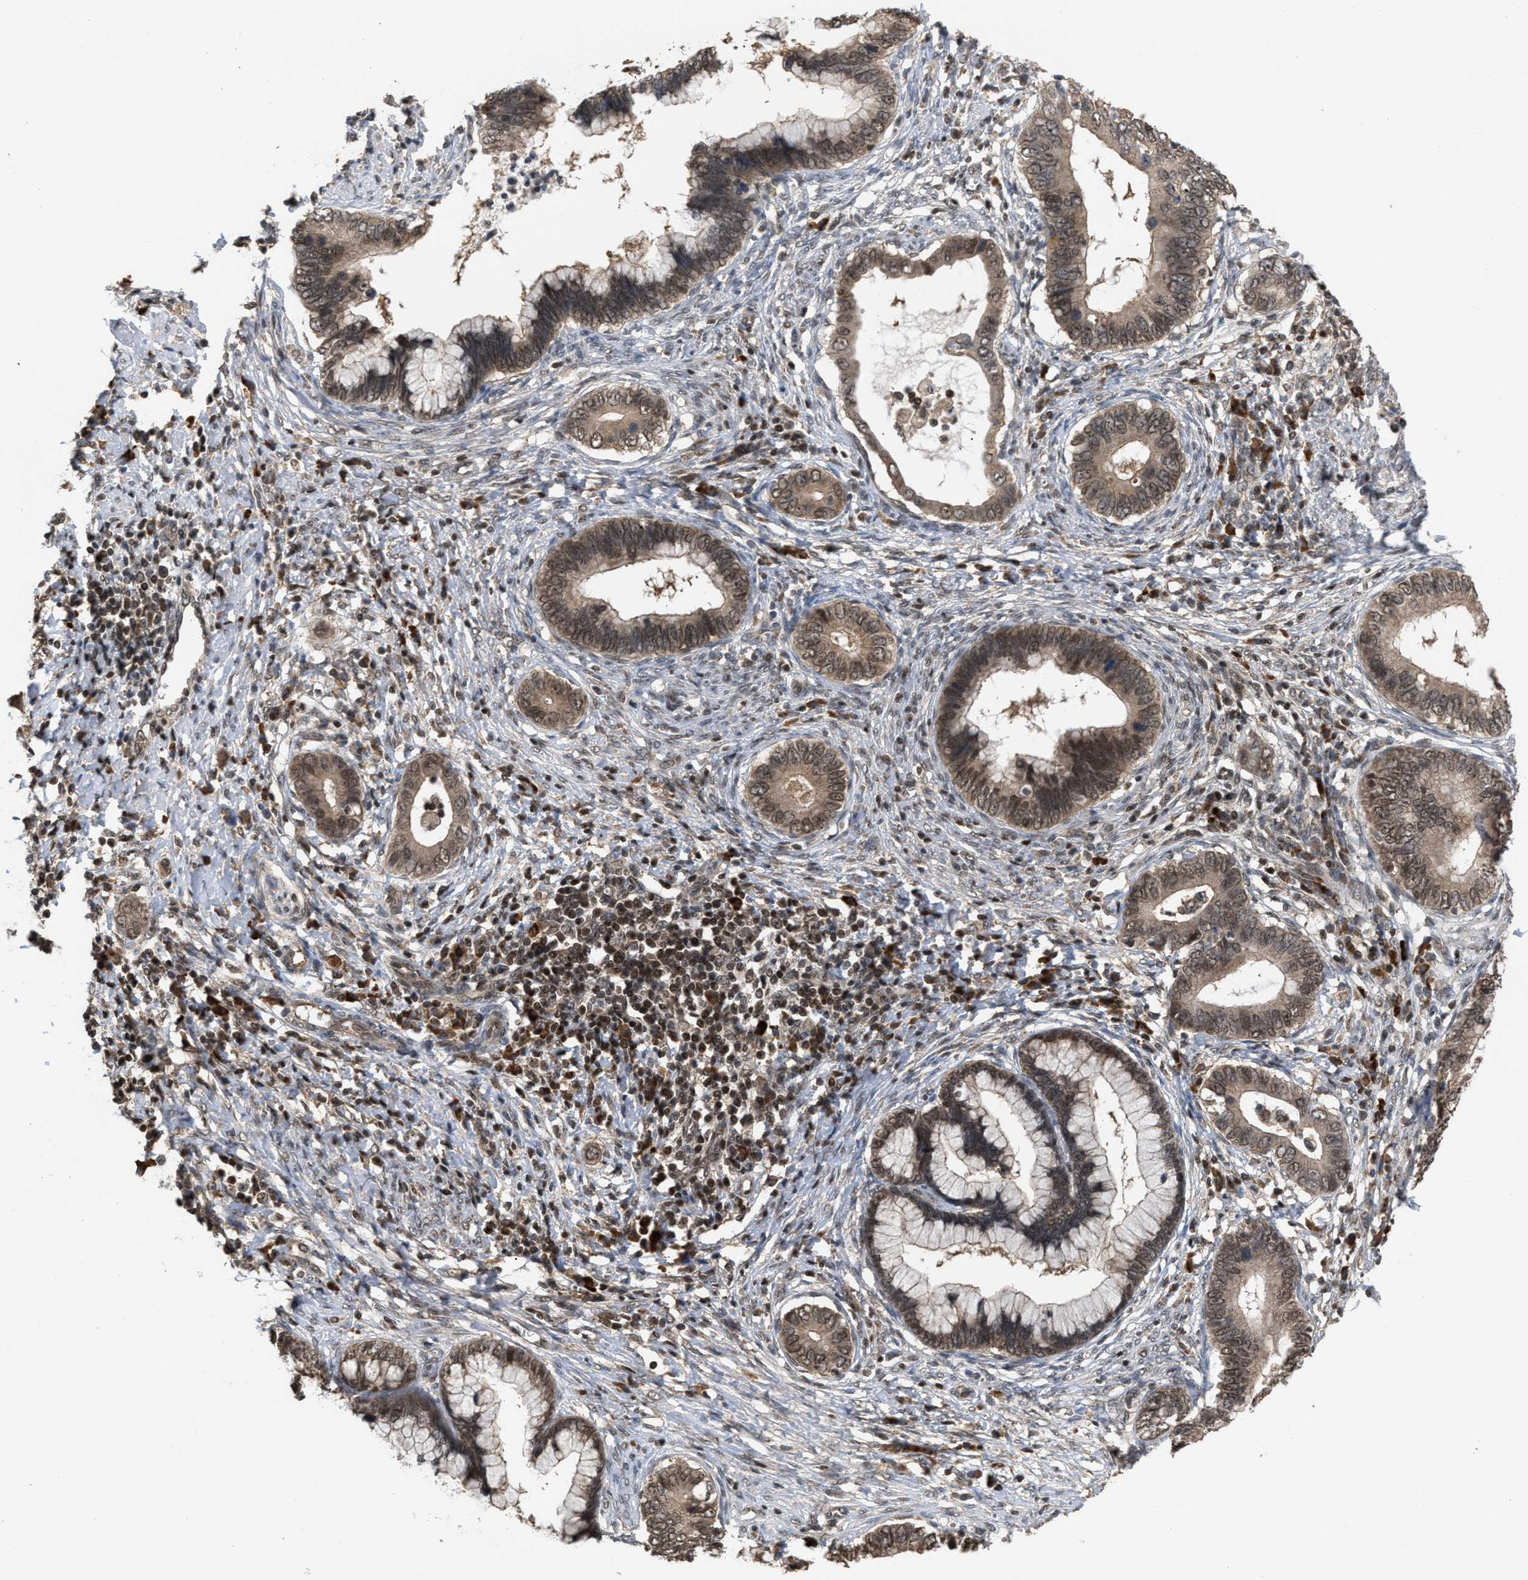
{"staining": {"intensity": "moderate", "quantity": ">75%", "location": "cytoplasmic/membranous,nuclear"}, "tissue": "cervical cancer", "cell_type": "Tumor cells", "image_type": "cancer", "snomed": [{"axis": "morphology", "description": "Adenocarcinoma, NOS"}, {"axis": "topography", "description": "Cervix"}], "caption": "Approximately >75% of tumor cells in cervical adenocarcinoma show moderate cytoplasmic/membranous and nuclear protein expression as visualized by brown immunohistochemical staining.", "gene": "C9orf78", "patient": {"sex": "female", "age": 44}}